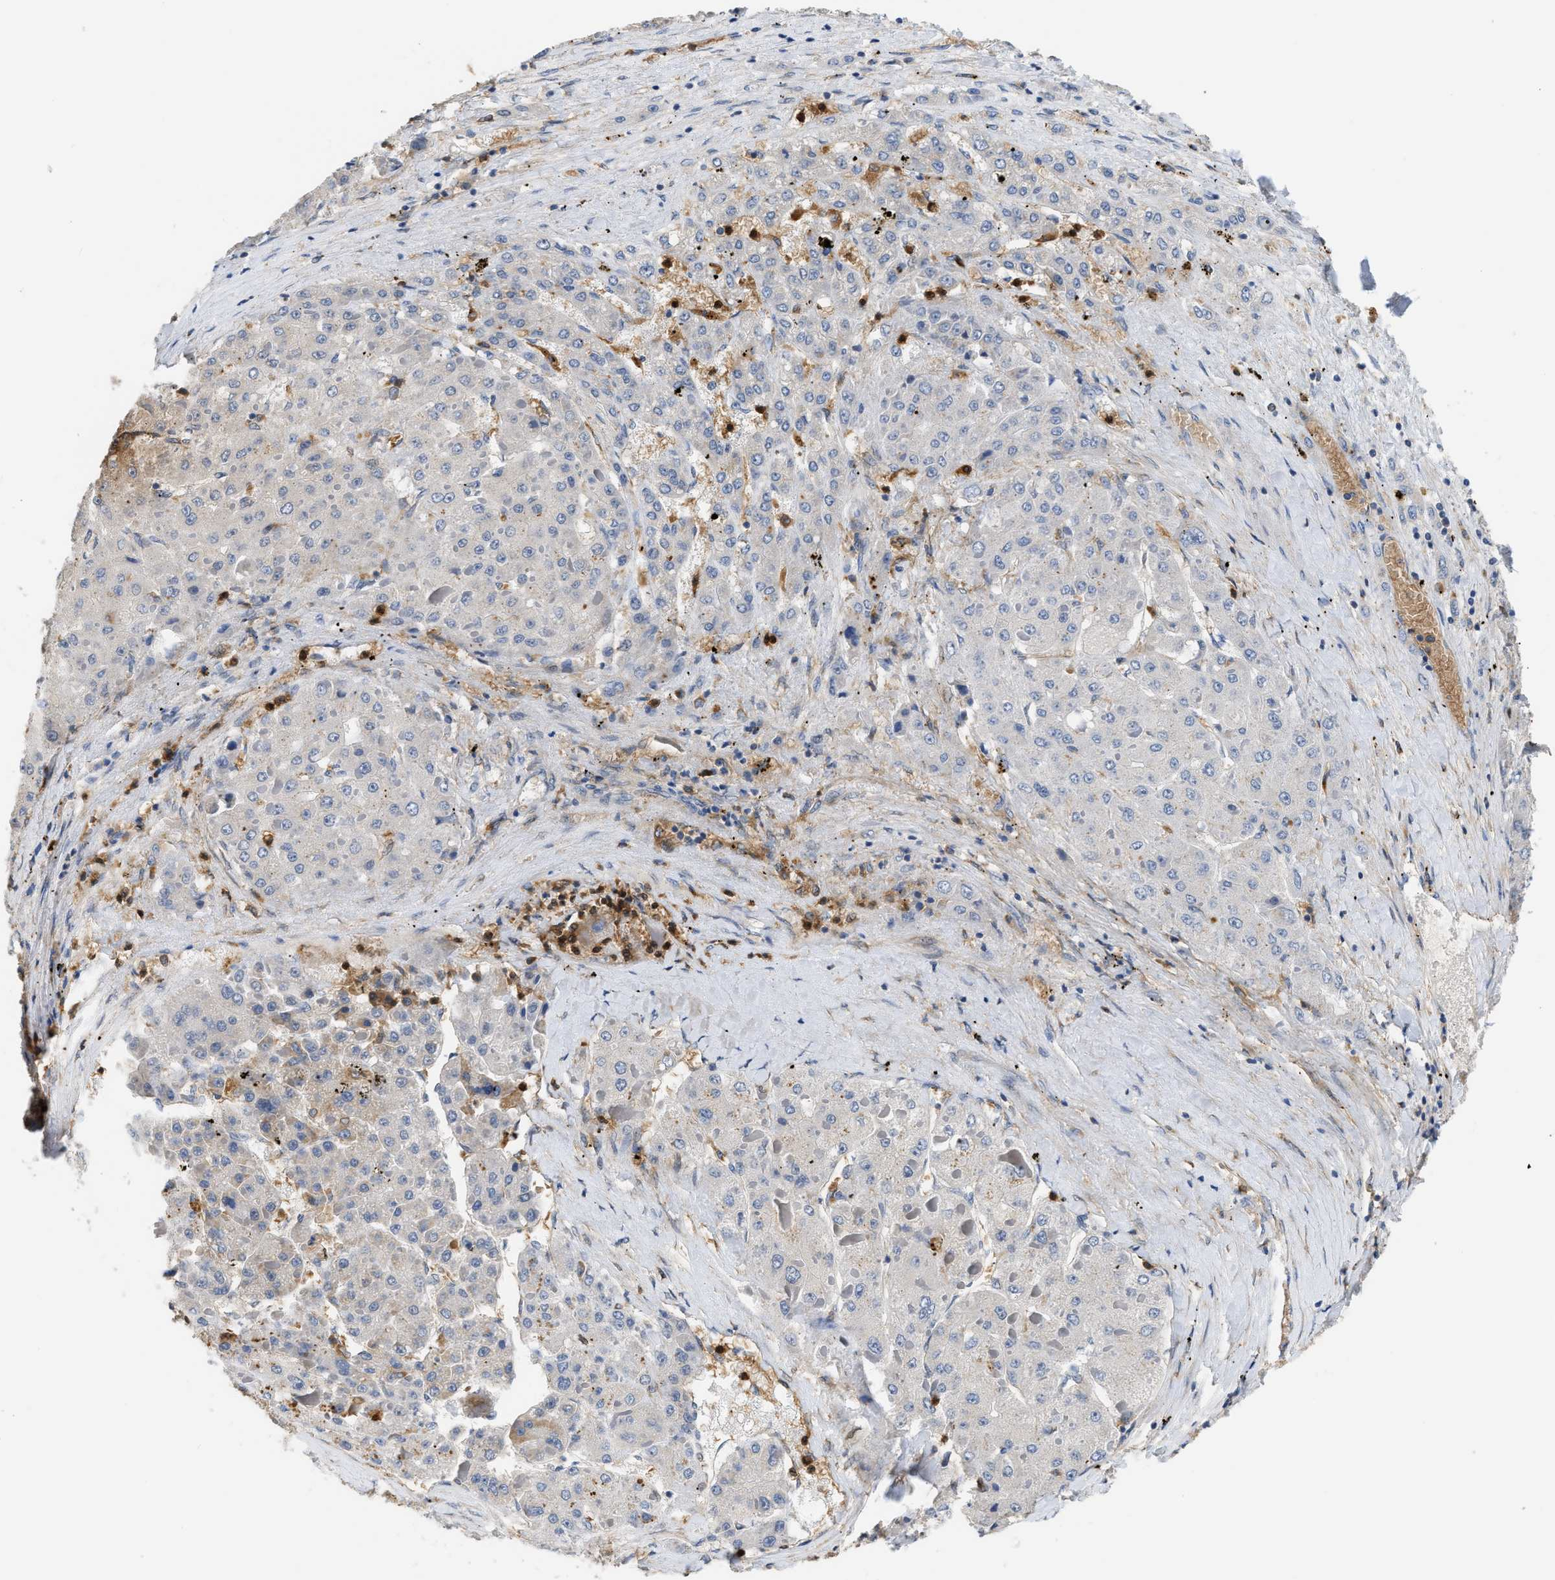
{"staining": {"intensity": "negative", "quantity": "none", "location": "none"}, "tissue": "liver cancer", "cell_type": "Tumor cells", "image_type": "cancer", "snomed": [{"axis": "morphology", "description": "Carcinoma, Hepatocellular, NOS"}, {"axis": "topography", "description": "Liver"}], "caption": "This is a histopathology image of immunohistochemistry (IHC) staining of liver hepatocellular carcinoma, which shows no staining in tumor cells.", "gene": "RAB31", "patient": {"sex": "female", "age": 73}}